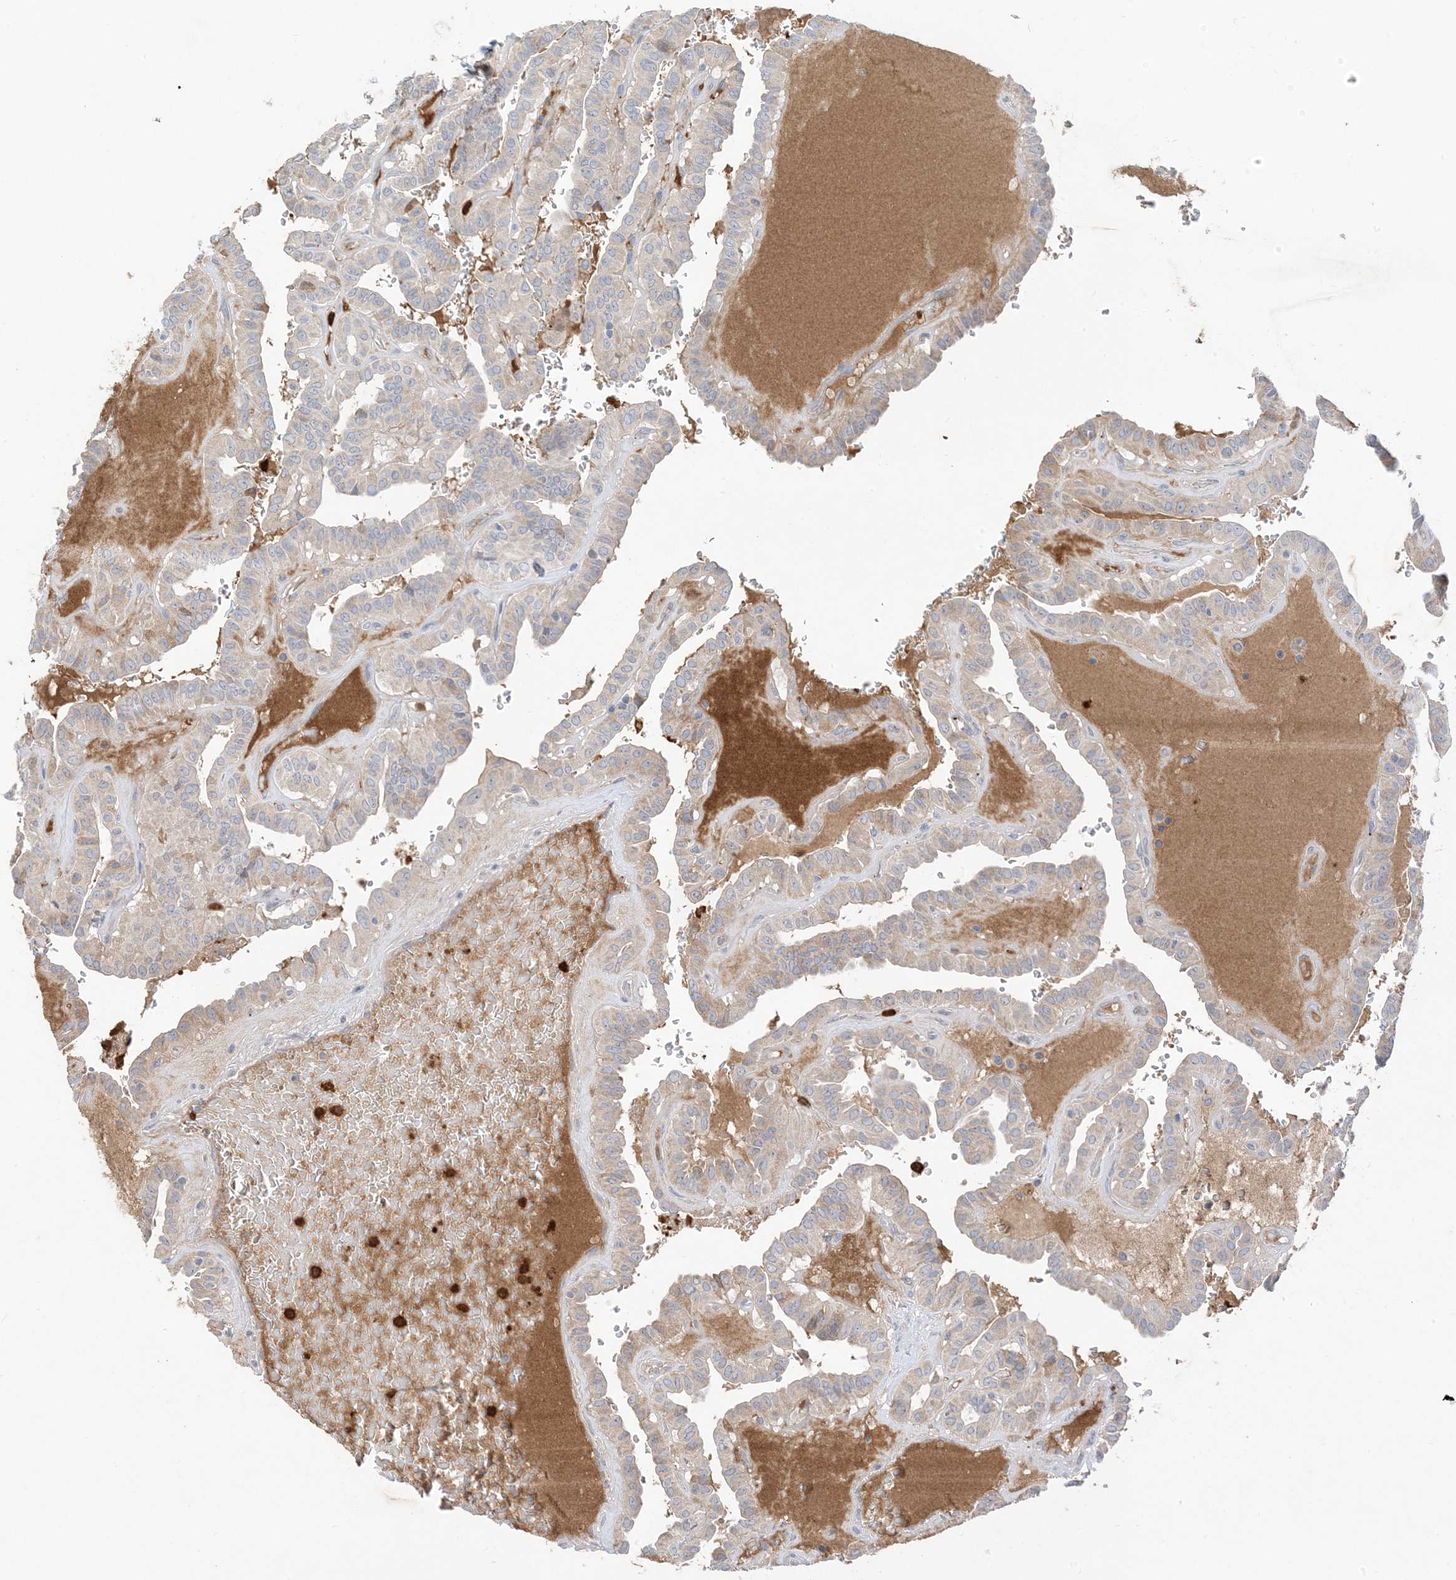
{"staining": {"intensity": "weak", "quantity": "<25%", "location": "cytoplasmic/membranous"}, "tissue": "thyroid cancer", "cell_type": "Tumor cells", "image_type": "cancer", "snomed": [{"axis": "morphology", "description": "Papillary adenocarcinoma, NOS"}, {"axis": "topography", "description": "Thyroid gland"}], "caption": "Human papillary adenocarcinoma (thyroid) stained for a protein using immunohistochemistry exhibits no expression in tumor cells.", "gene": "DPP9", "patient": {"sex": "male", "age": 77}}